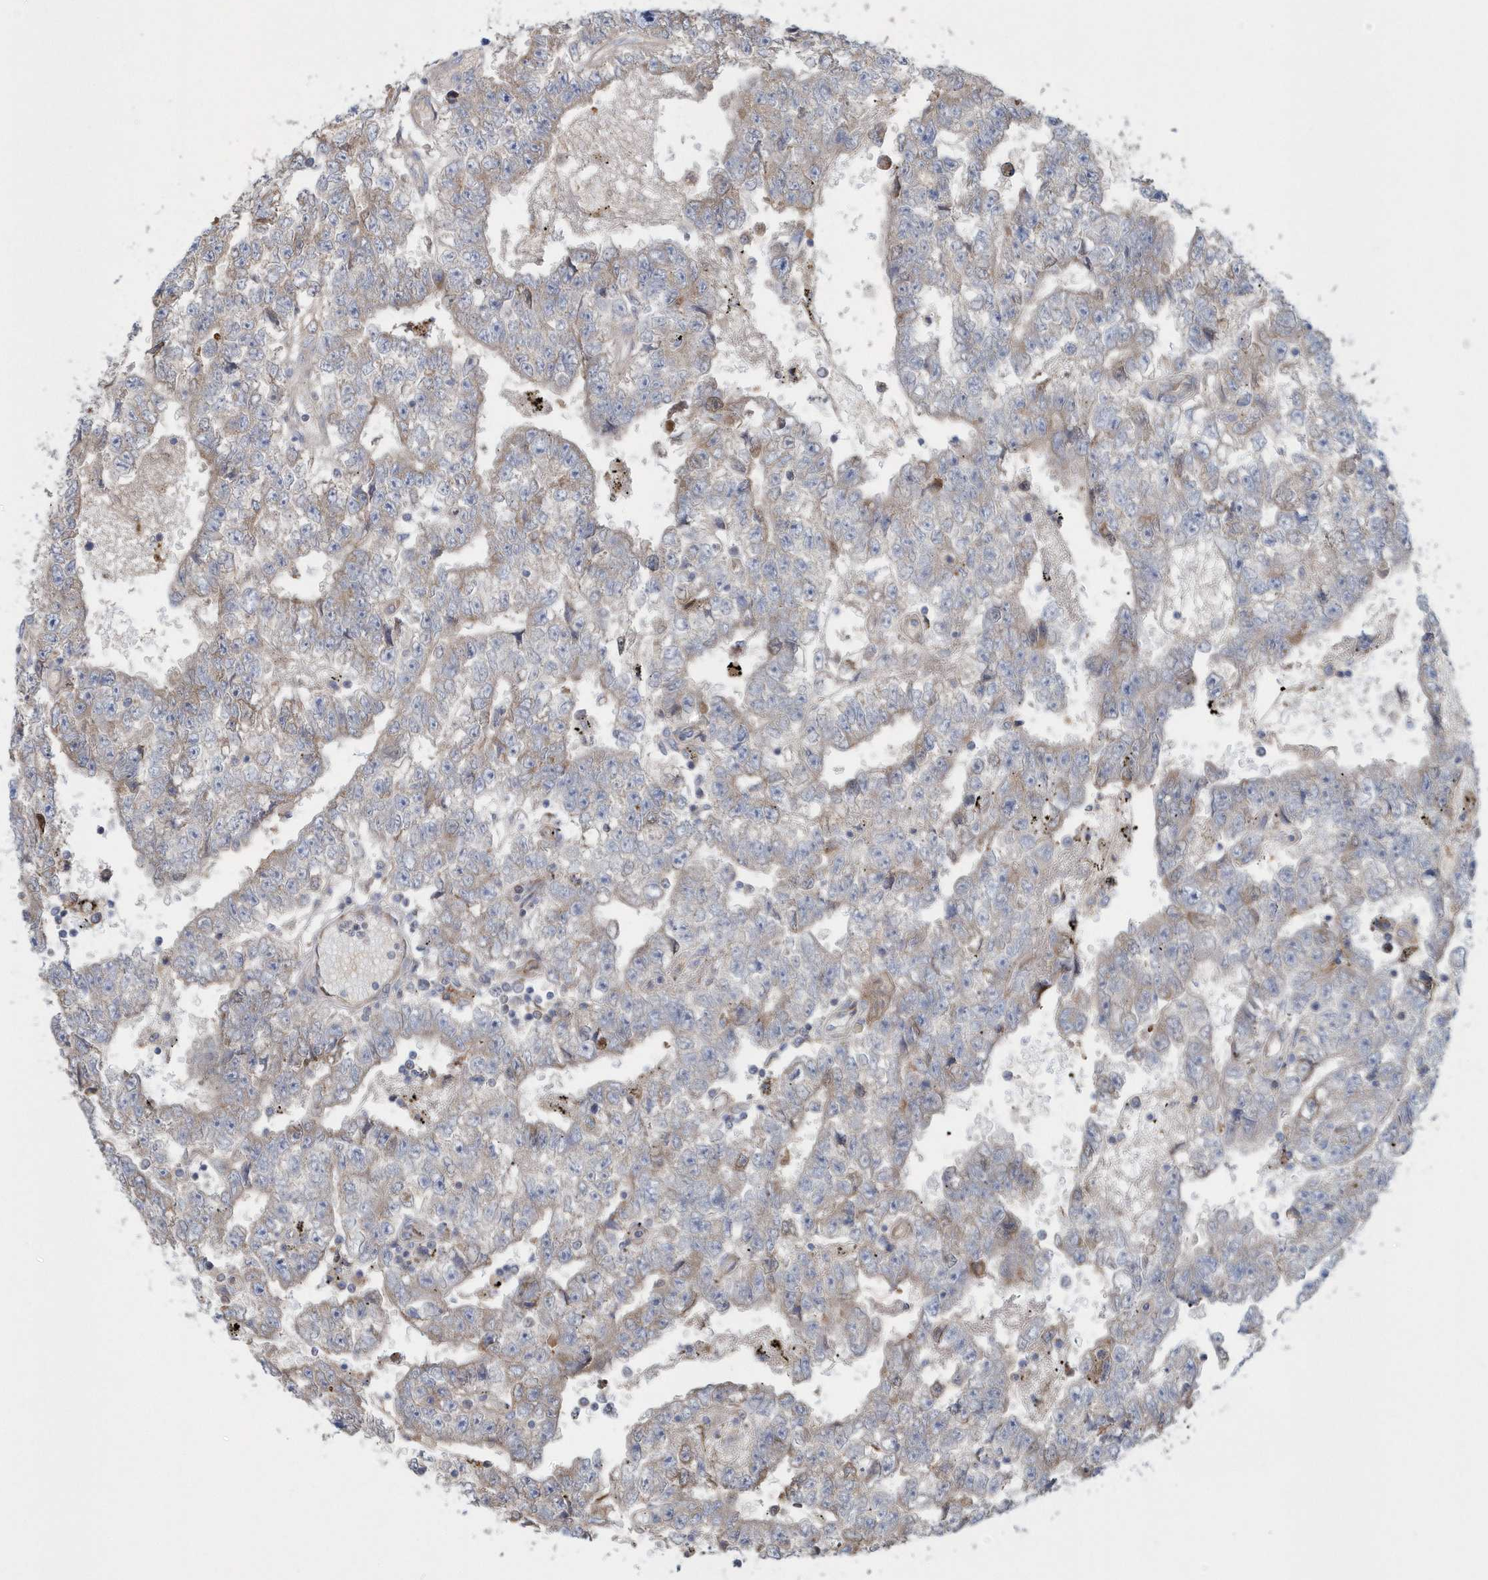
{"staining": {"intensity": "negative", "quantity": "none", "location": "none"}, "tissue": "testis cancer", "cell_type": "Tumor cells", "image_type": "cancer", "snomed": [{"axis": "morphology", "description": "Carcinoma, Embryonal, NOS"}, {"axis": "topography", "description": "Testis"}], "caption": "Photomicrograph shows no significant protein positivity in tumor cells of testis cancer (embryonal carcinoma). (Brightfield microscopy of DAB immunohistochemistry at high magnification).", "gene": "SPATA18", "patient": {"sex": "male", "age": 25}}